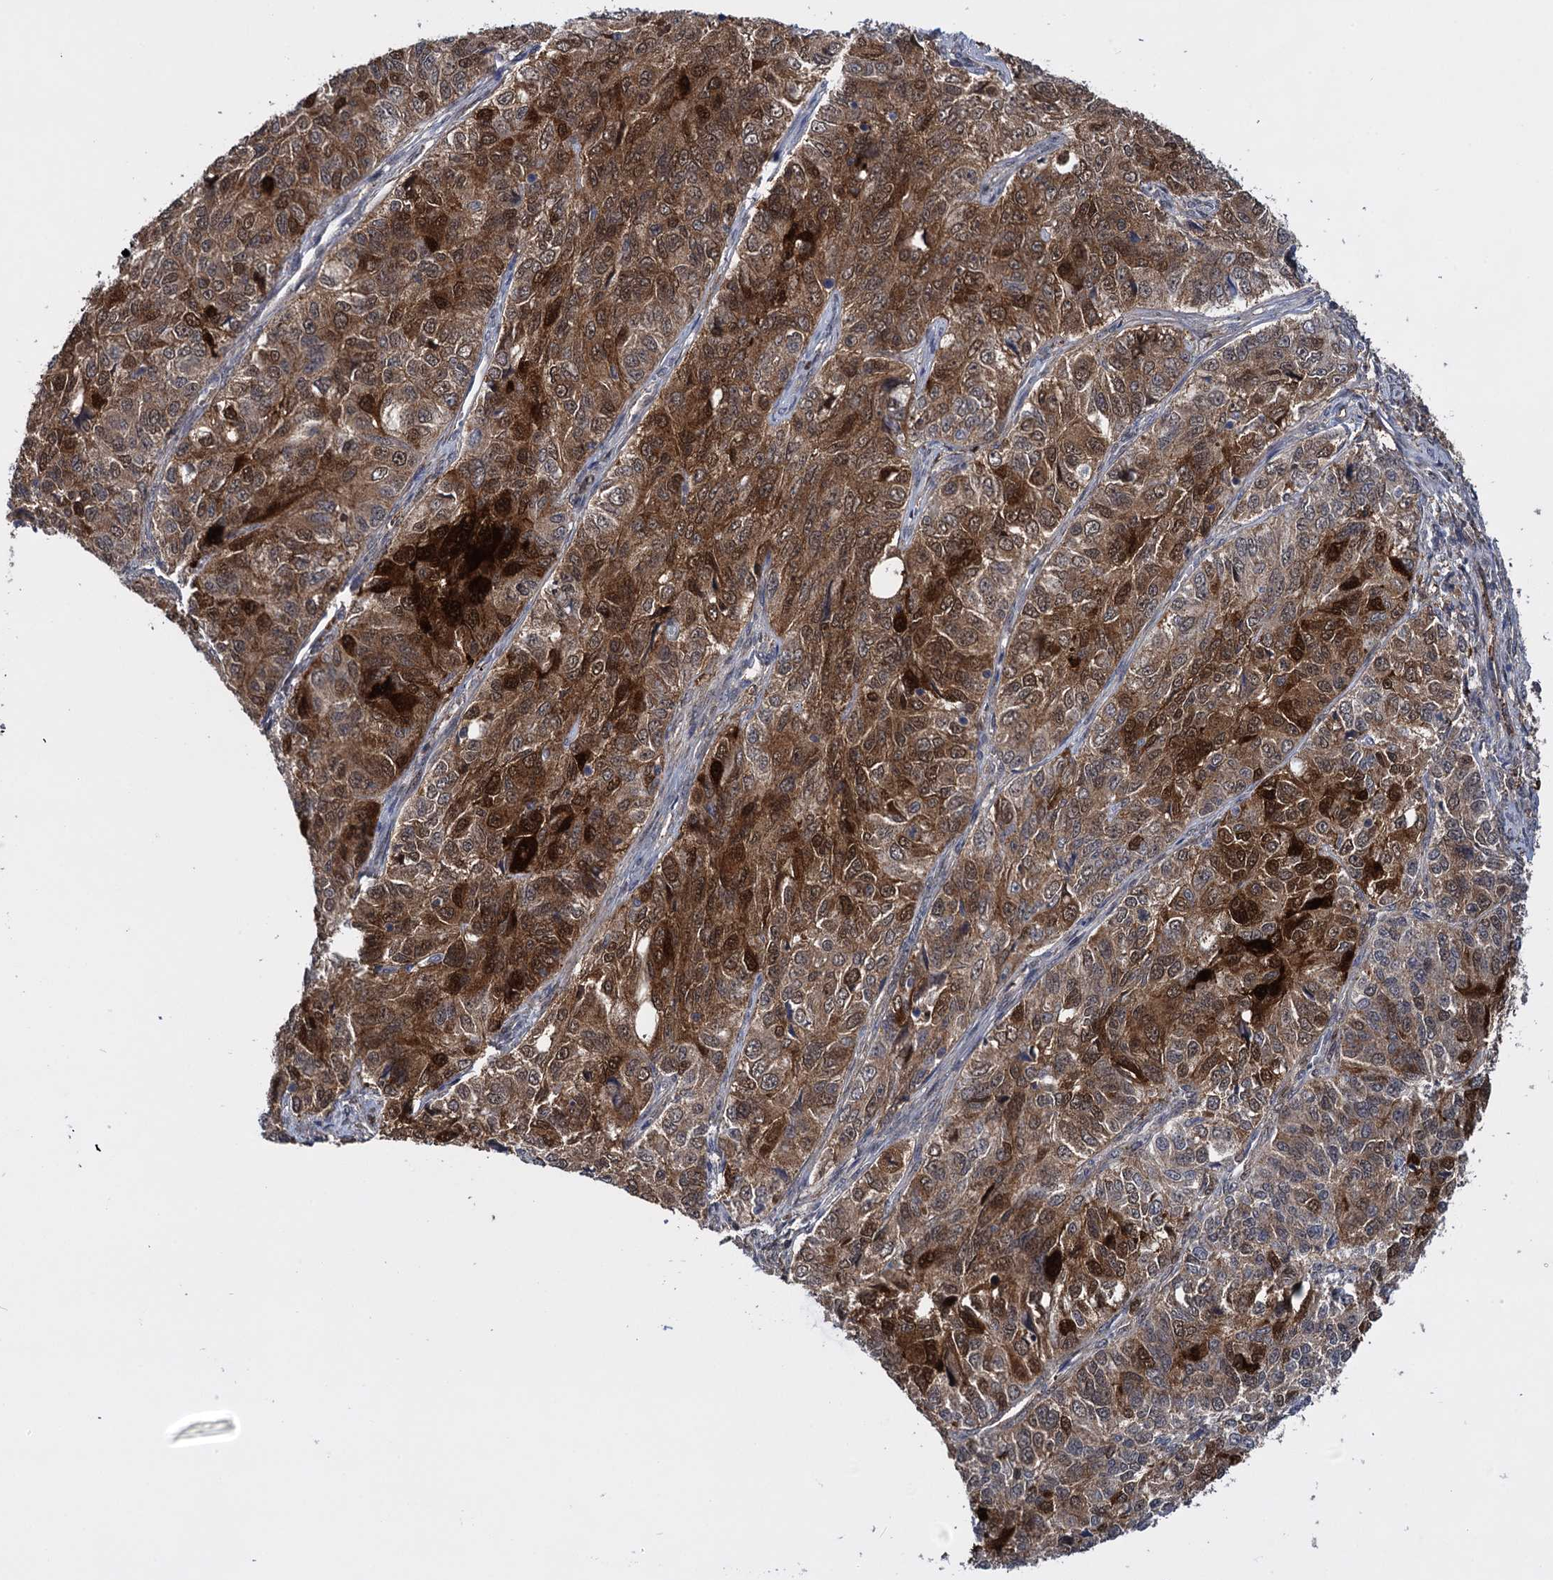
{"staining": {"intensity": "strong", "quantity": "25%-75%", "location": "cytoplasmic/membranous,nuclear"}, "tissue": "ovarian cancer", "cell_type": "Tumor cells", "image_type": "cancer", "snomed": [{"axis": "morphology", "description": "Carcinoma, endometroid"}, {"axis": "topography", "description": "Ovary"}], "caption": "Ovarian cancer (endometroid carcinoma) stained for a protein (brown) reveals strong cytoplasmic/membranous and nuclear positive staining in approximately 25%-75% of tumor cells.", "gene": "GLO1", "patient": {"sex": "female", "age": 51}}